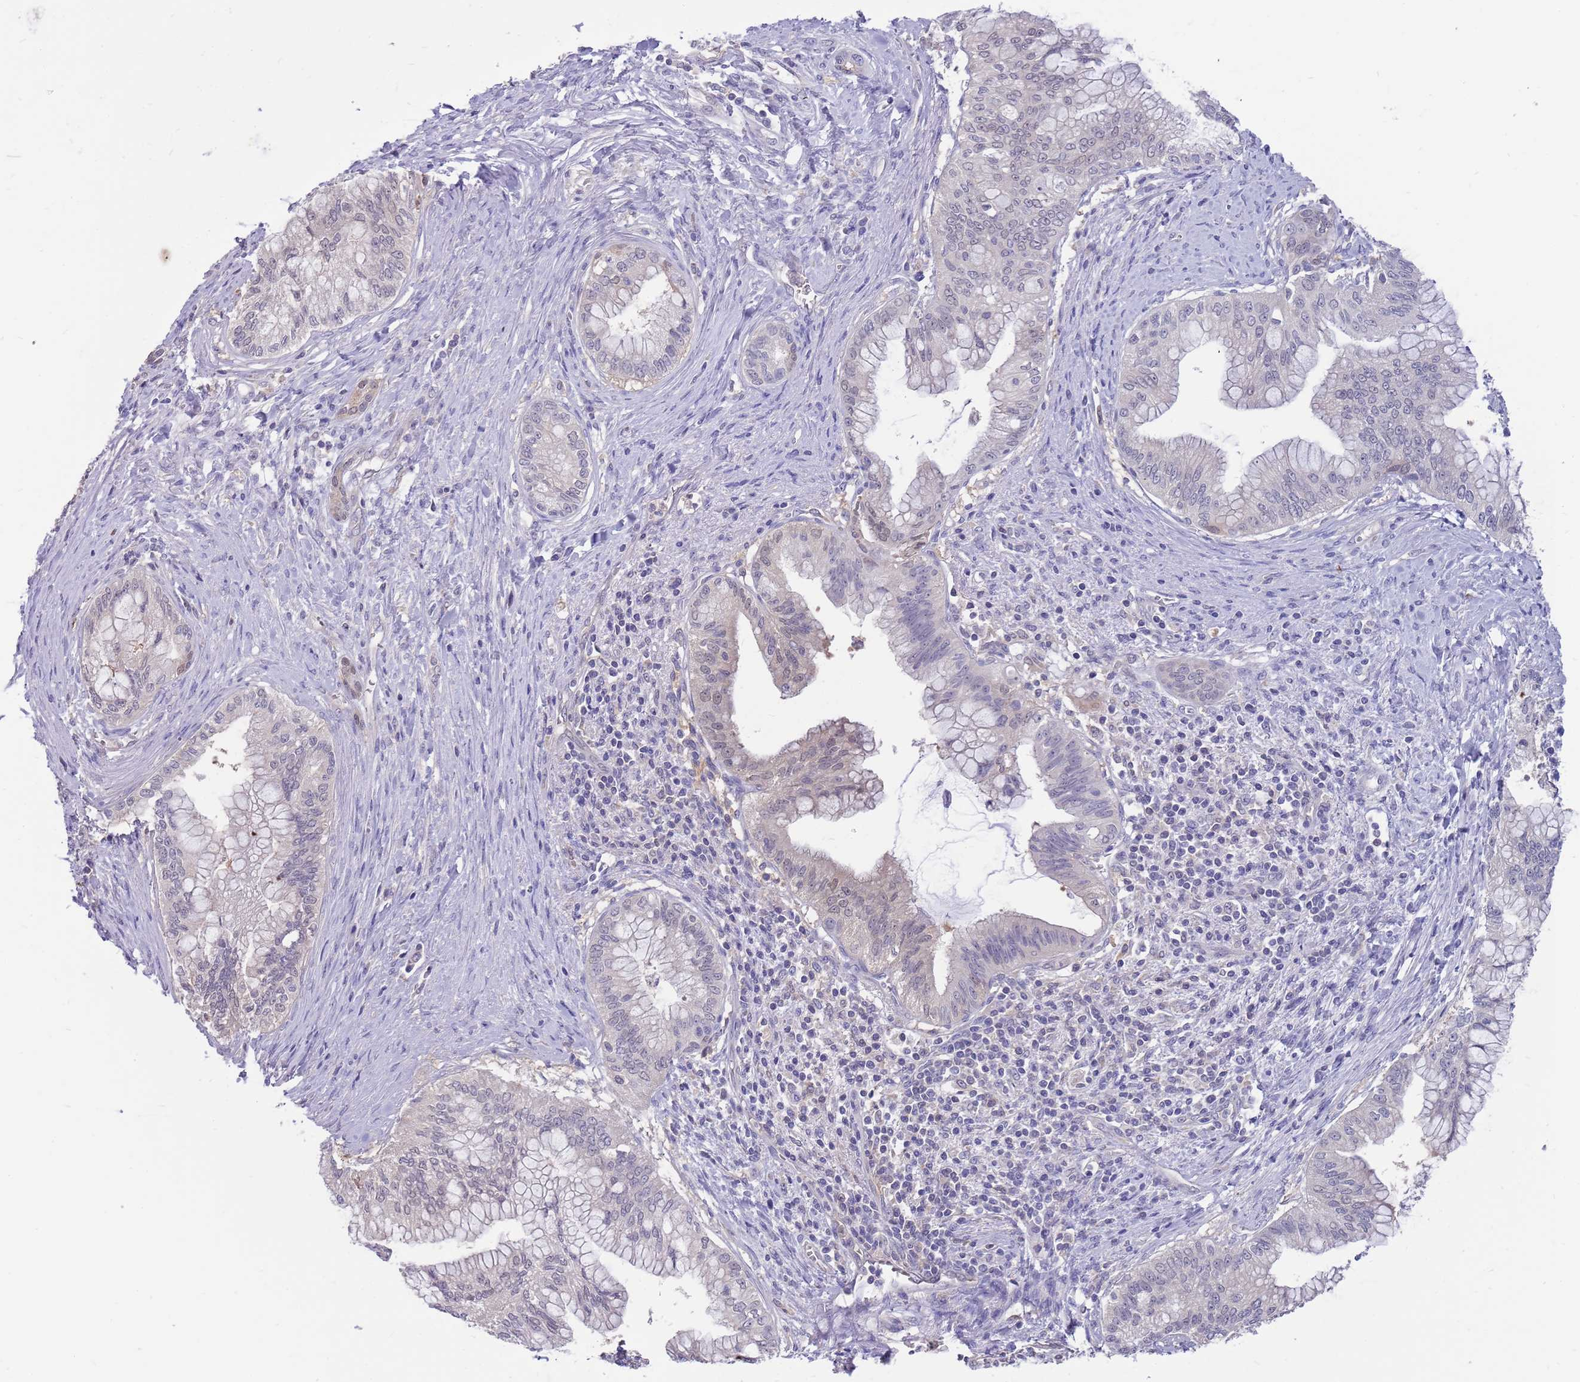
{"staining": {"intensity": "weak", "quantity": "<25%", "location": "nuclear"}, "tissue": "pancreatic cancer", "cell_type": "Tumor cells", "image_type": "cancer", "snomed": [{"axis": "morphology", "description": "Adenocarcinoma, NOS"}, {"axis": "topography", "description": "Pancreas"}], "caption": "This is an immunohistochemistry (IHC) histopathology image of pancreatic cancer (adenocarcinoma). There is no positivity in tumor cells.", "gene": "AP5S1", "patient": {"sex": "male", "age": 46}}